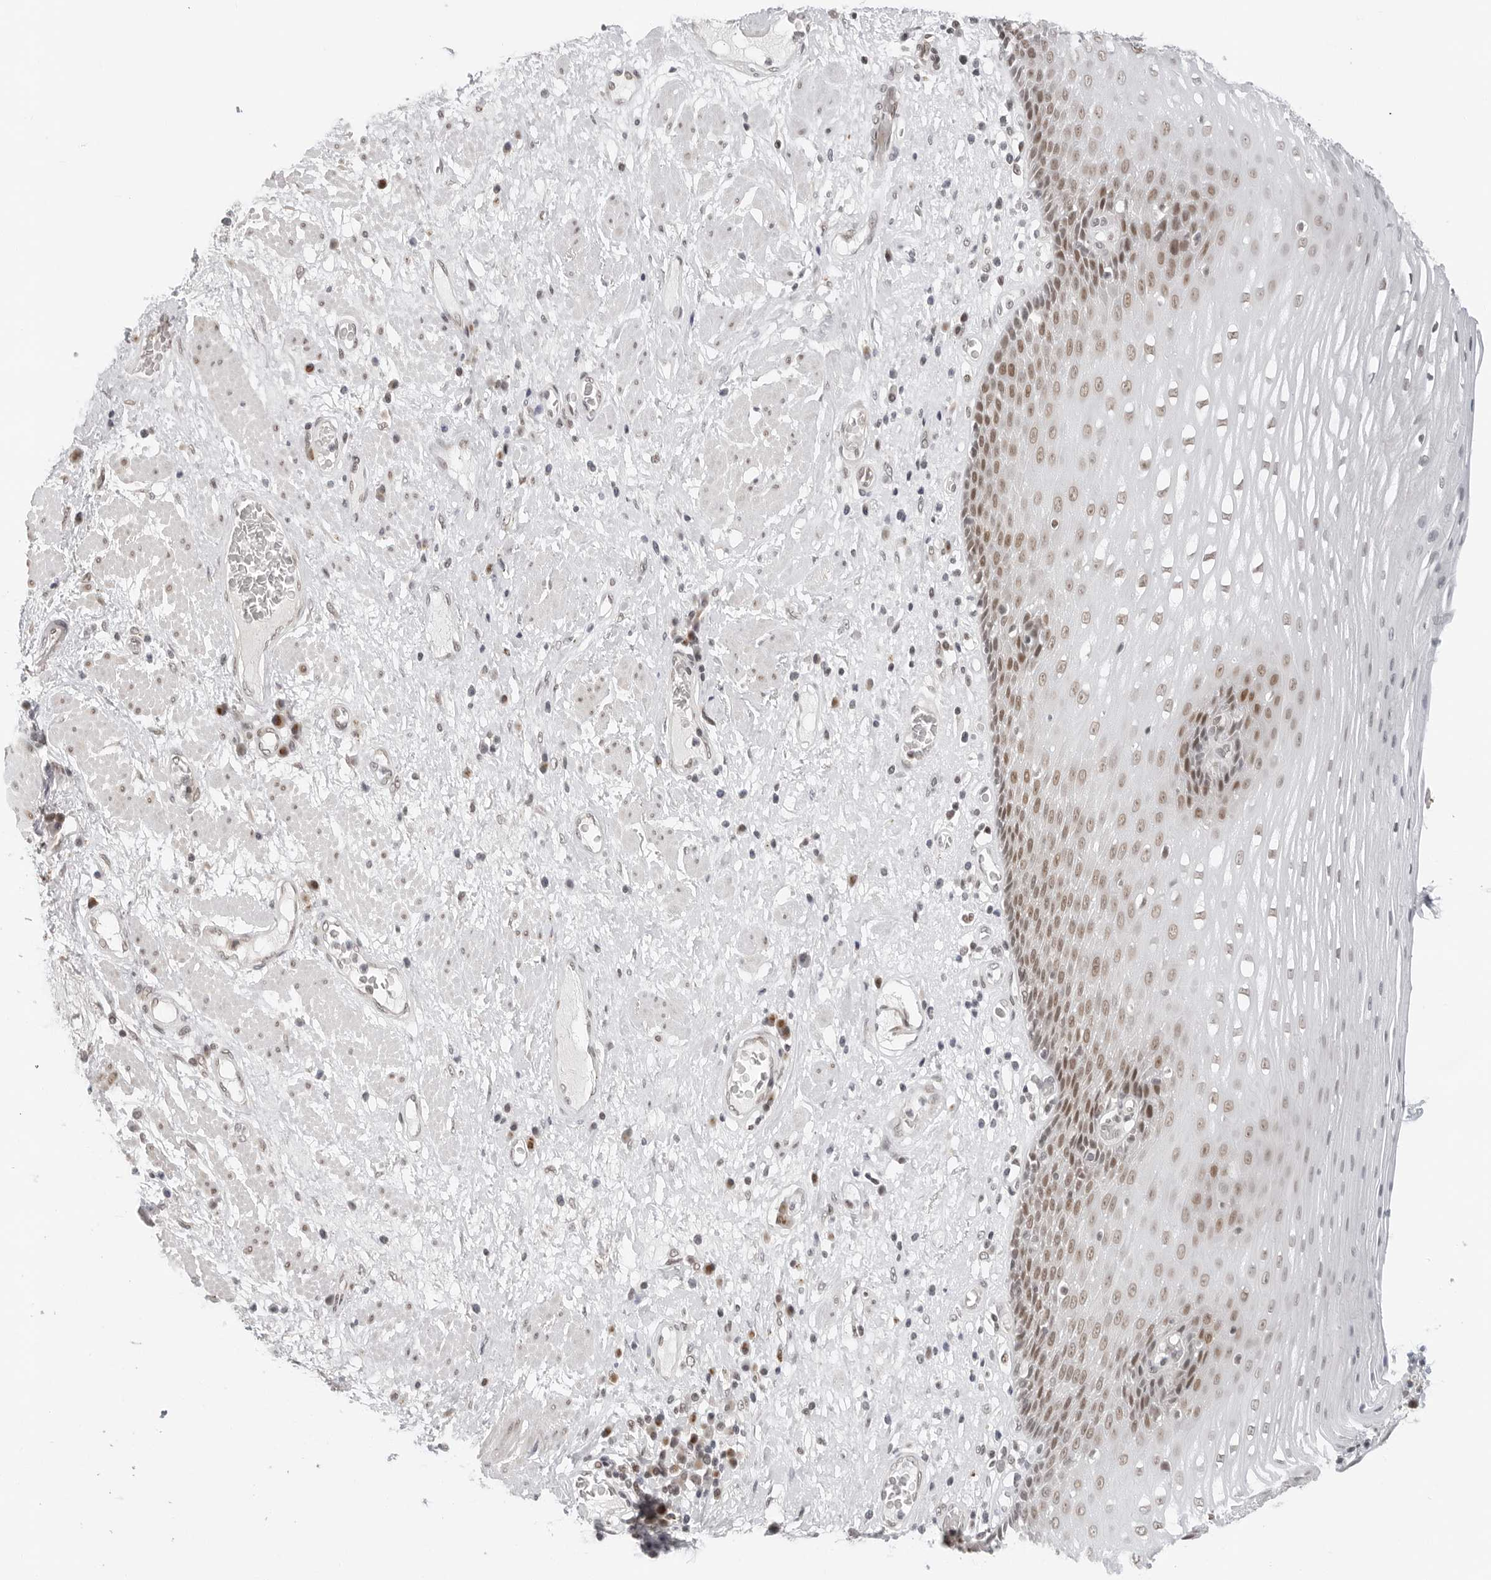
{"staining": {"intensity": "moderate", "quantity": "25%-75%", "location": "nuclear"}, "tissue": "esophagus", "cell_type": "Squamous epithelial cells", "image_type": "normal", "snomed": [{"axis": "morphology", "description": "Normal tissue, NOS"}, {"axis": "morphology", "description": "Adenocarcinoma, NOS"}, {"axis": "topography", "description": "Esophagus"}], "caption": "IHC (DAB) staining of unremarkable esophagus displays moderate nuclear protein staining in approximately 25%-75% of squamous epithelial cells.", "gene": "TOX4", "patient": {"sex": "male", "age": 62}}